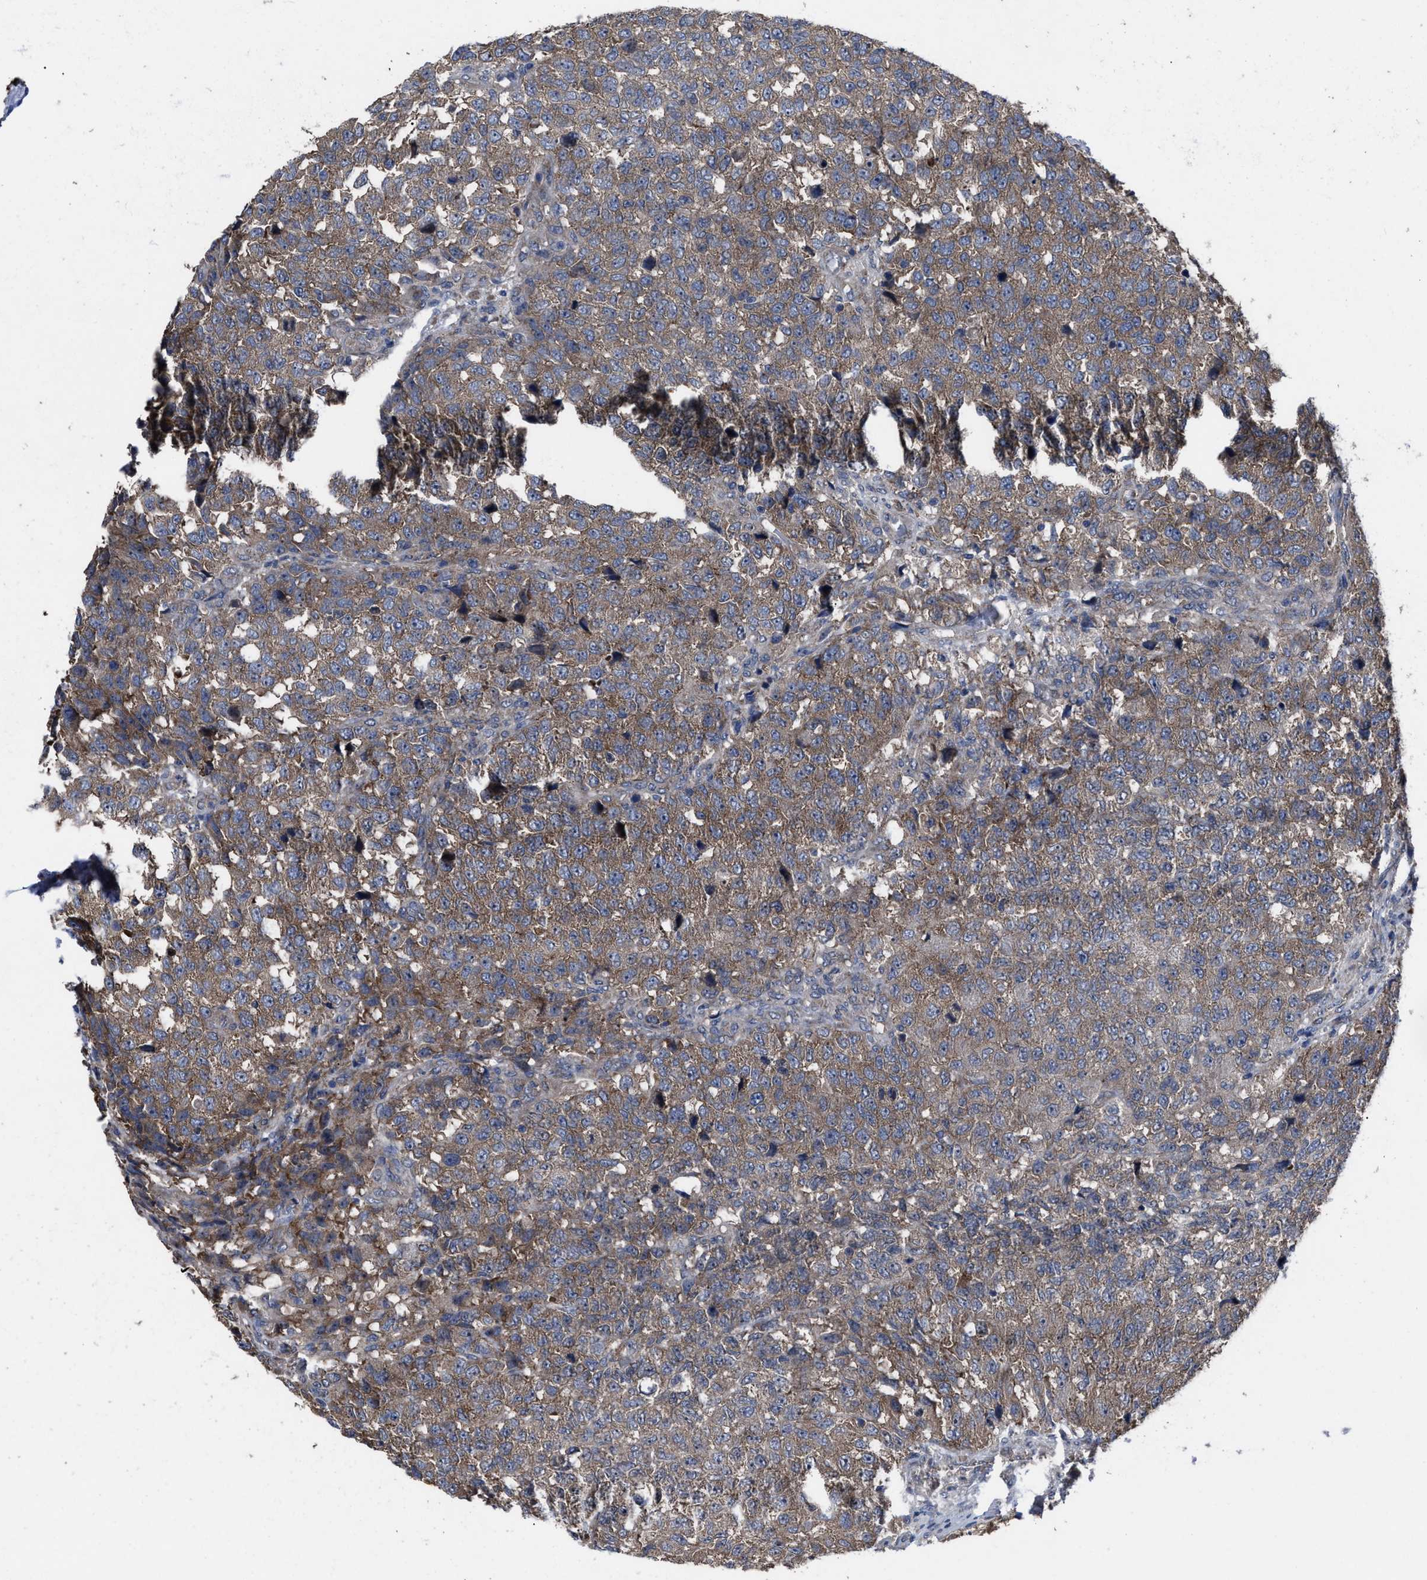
{"staining": {"intensity": "moderate", "quantity": ">75%", "location": "cytoplasmic/membranous"}, "tissue": "testis cancer", "cell_type": "Tumor cells", "image_type": "cancer", "snomed": [{"axis": "morphology", "description": "Seminoma, NOS"}, {"axis": "topography", "description": "Testis"}], "caption": "A brown stain shows moderate cytoplasmic/membranous expression of a protein in human testis cancer tumor cells.", "gene": "UPF1", "patient": {"sex": "male", "age": 59}}